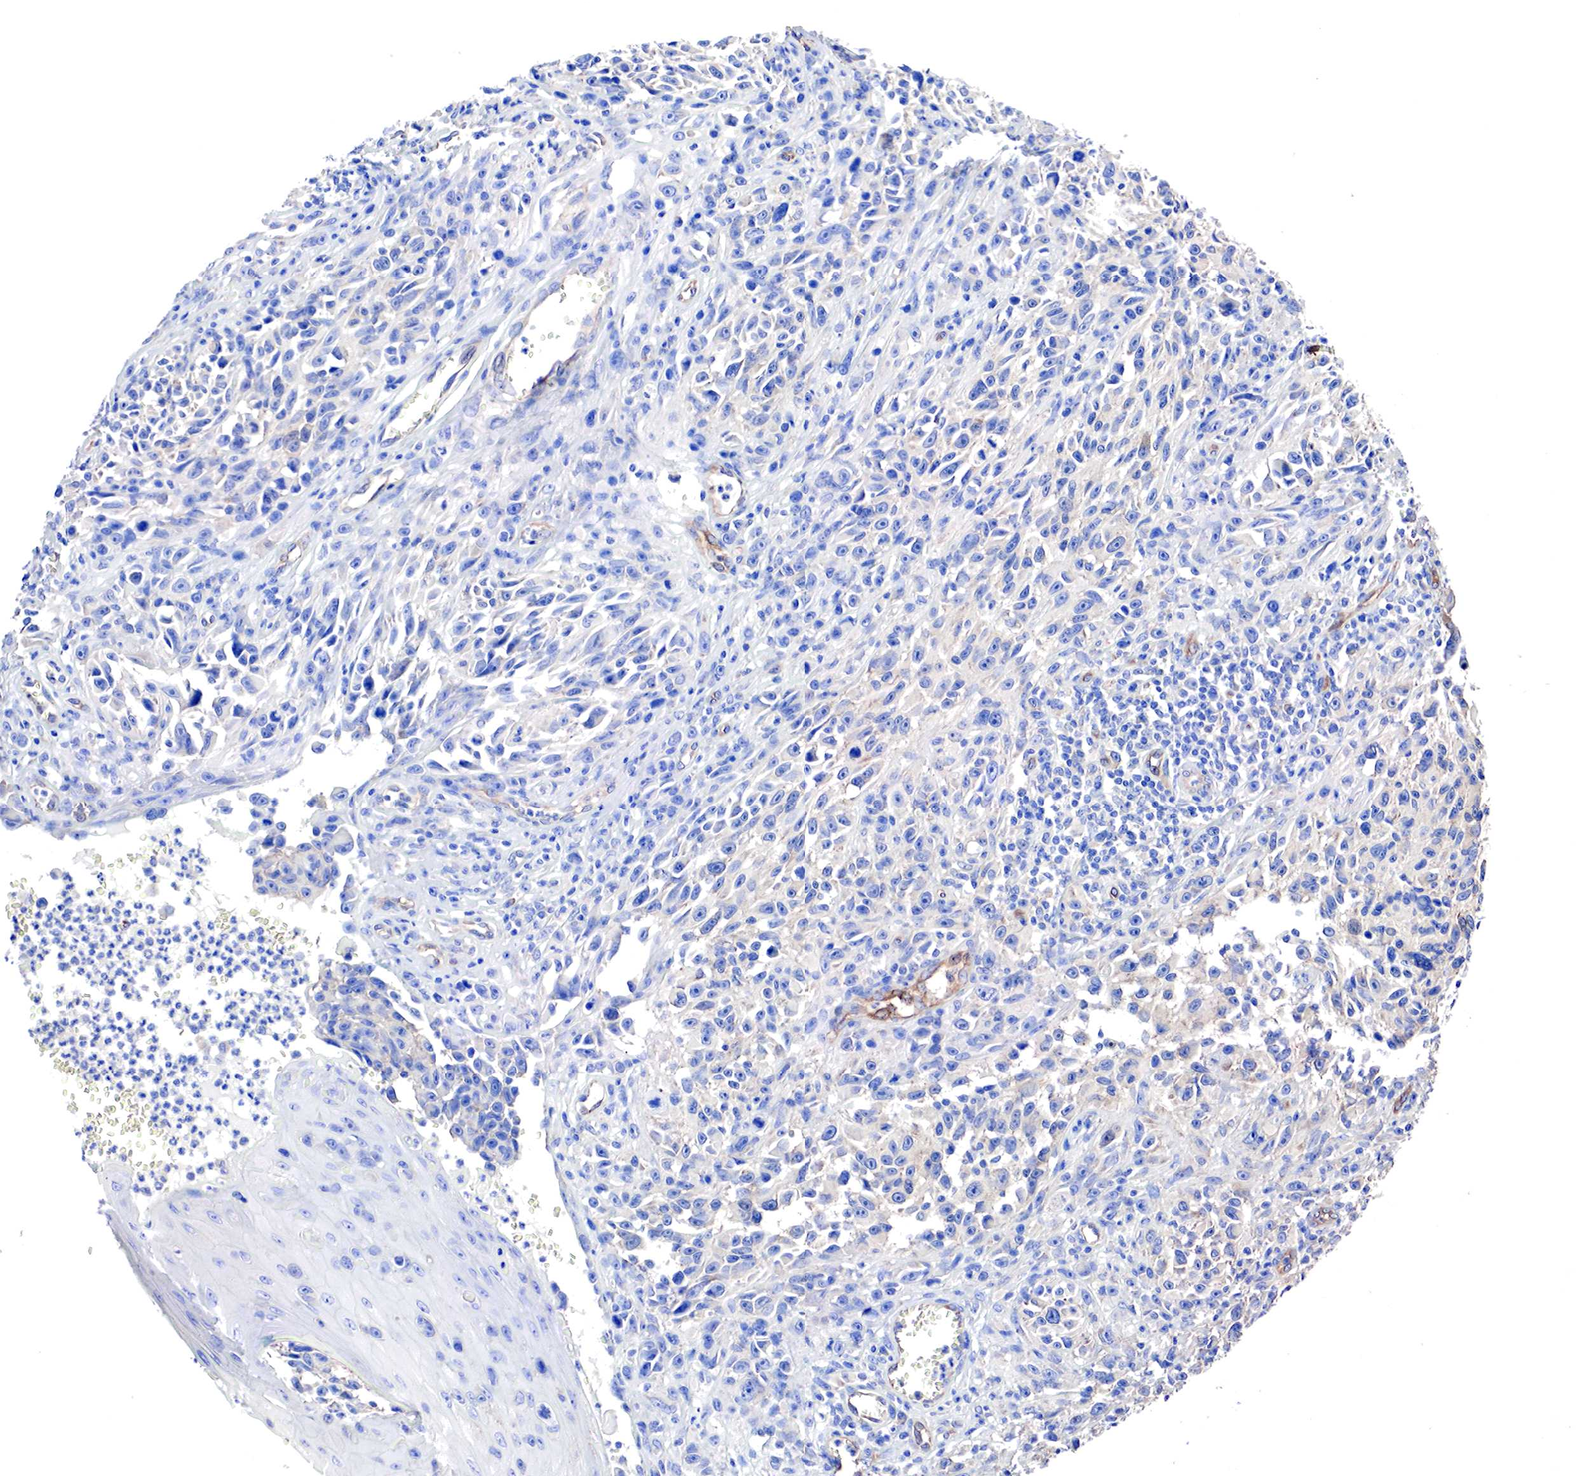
{"staining": {"intensity": "negative", "quantity": "none", "location": "none"}, "tissue": "melanoma", "cell_type": "Tumor cells", "image_type": "cancer", "snomed": [{"axis": "morphology", "description": "Malignant melanoma, NOS"}, {"axis": "topography", "description": "Skin"}], "caption": "IHC of human malignant melanoma displays no positivity in tumor cells.", "gene": "RDX", "patient": {"sex": "female", "age": 82}}